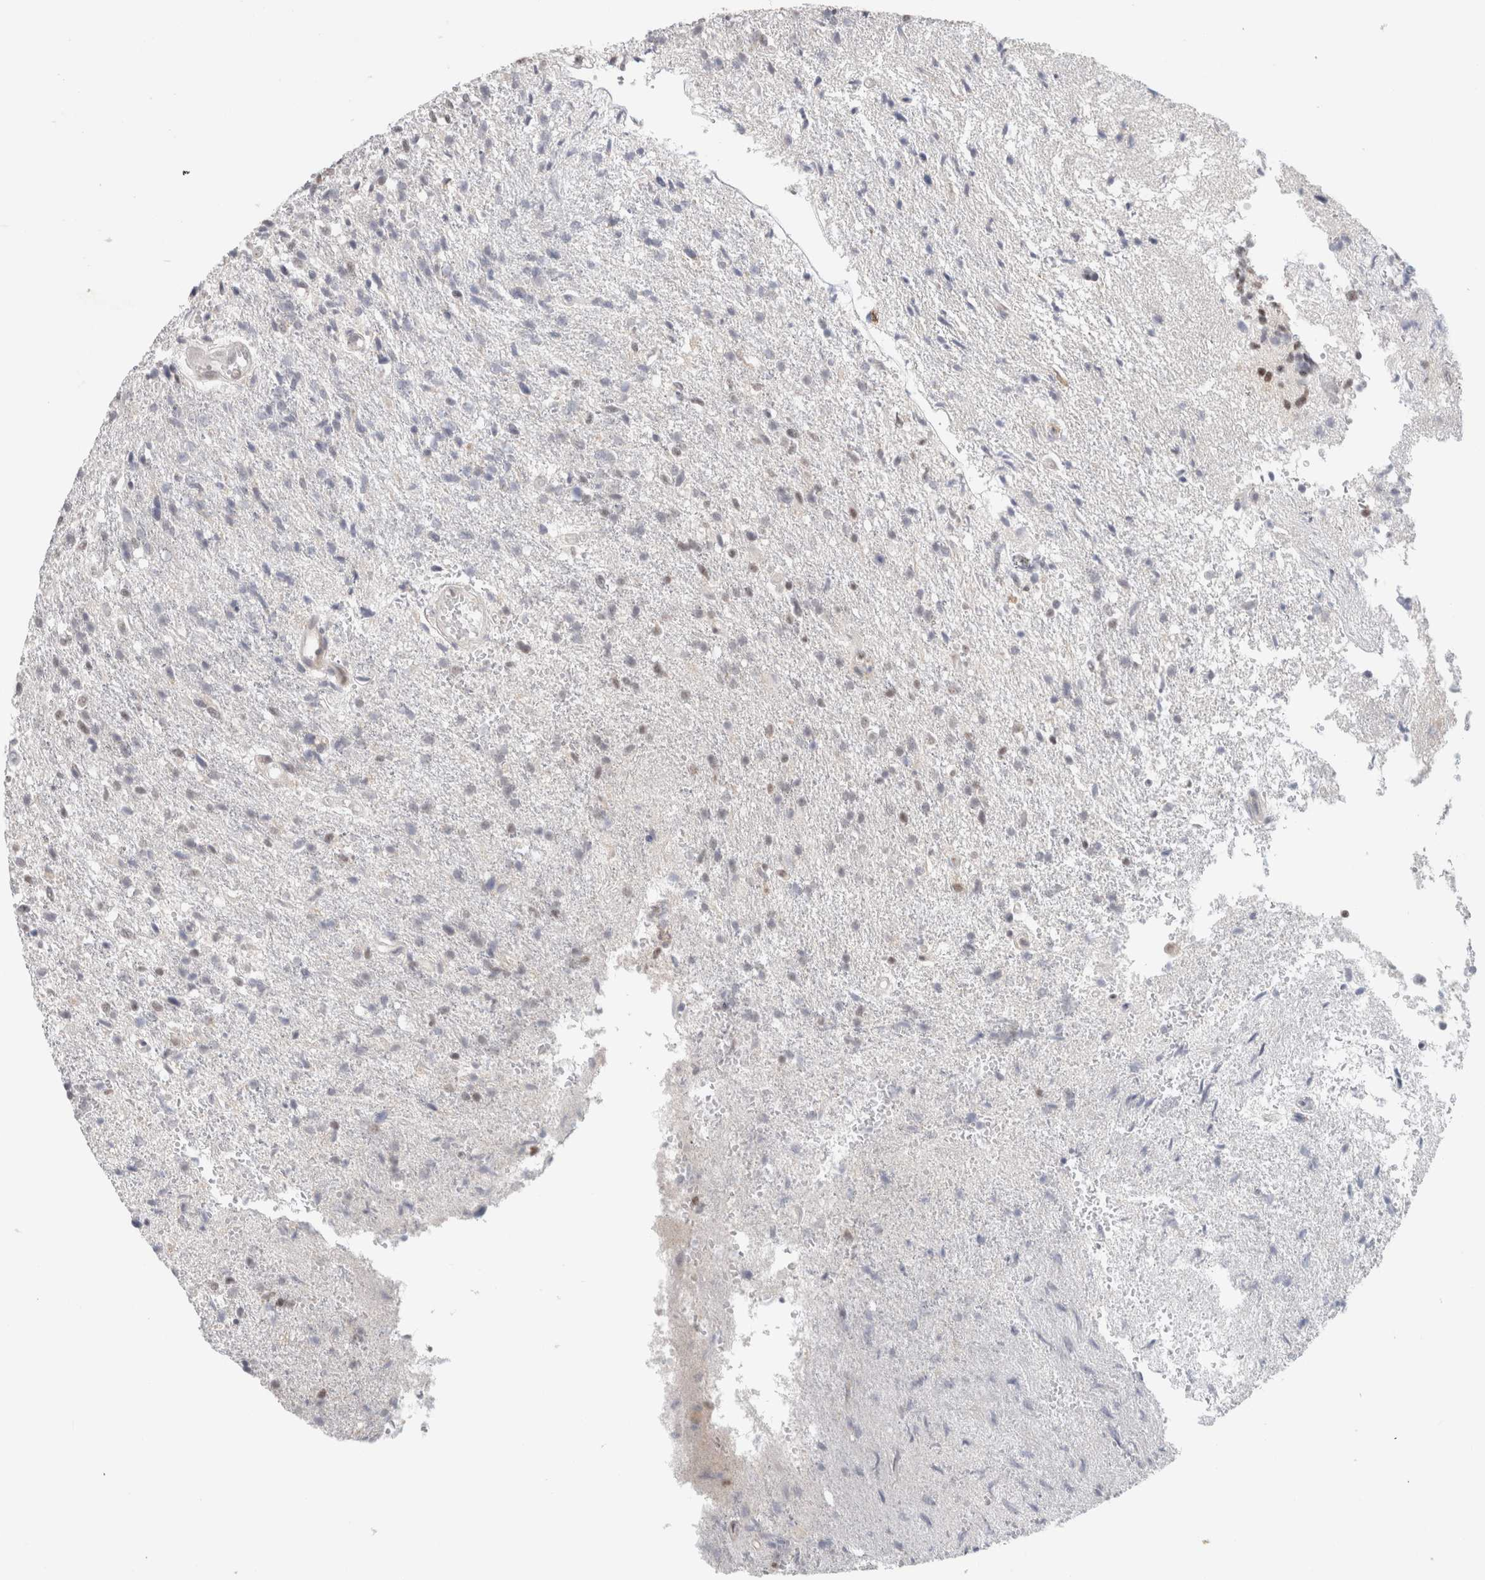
{"staining": {"intensity": "moderate", "quantity": "<25%", "location": "nuclear"}, "tissue": "glioma", "cell_type": "Tumor cells", "image_type": "cancer", "snomed": [{"axis": "morphology", "description": "Glioma, malignant, High grade"}, {"axis": "topography", "description": "Brain"}], "caption": "Human malignant glioma (high-grade) stained for a protein (brown) shows moderate nuclear positive positivity in approximately <25% of tumor cells.", "gene": "TRMT12", "patient": {"sex": "male", "age": 72}}